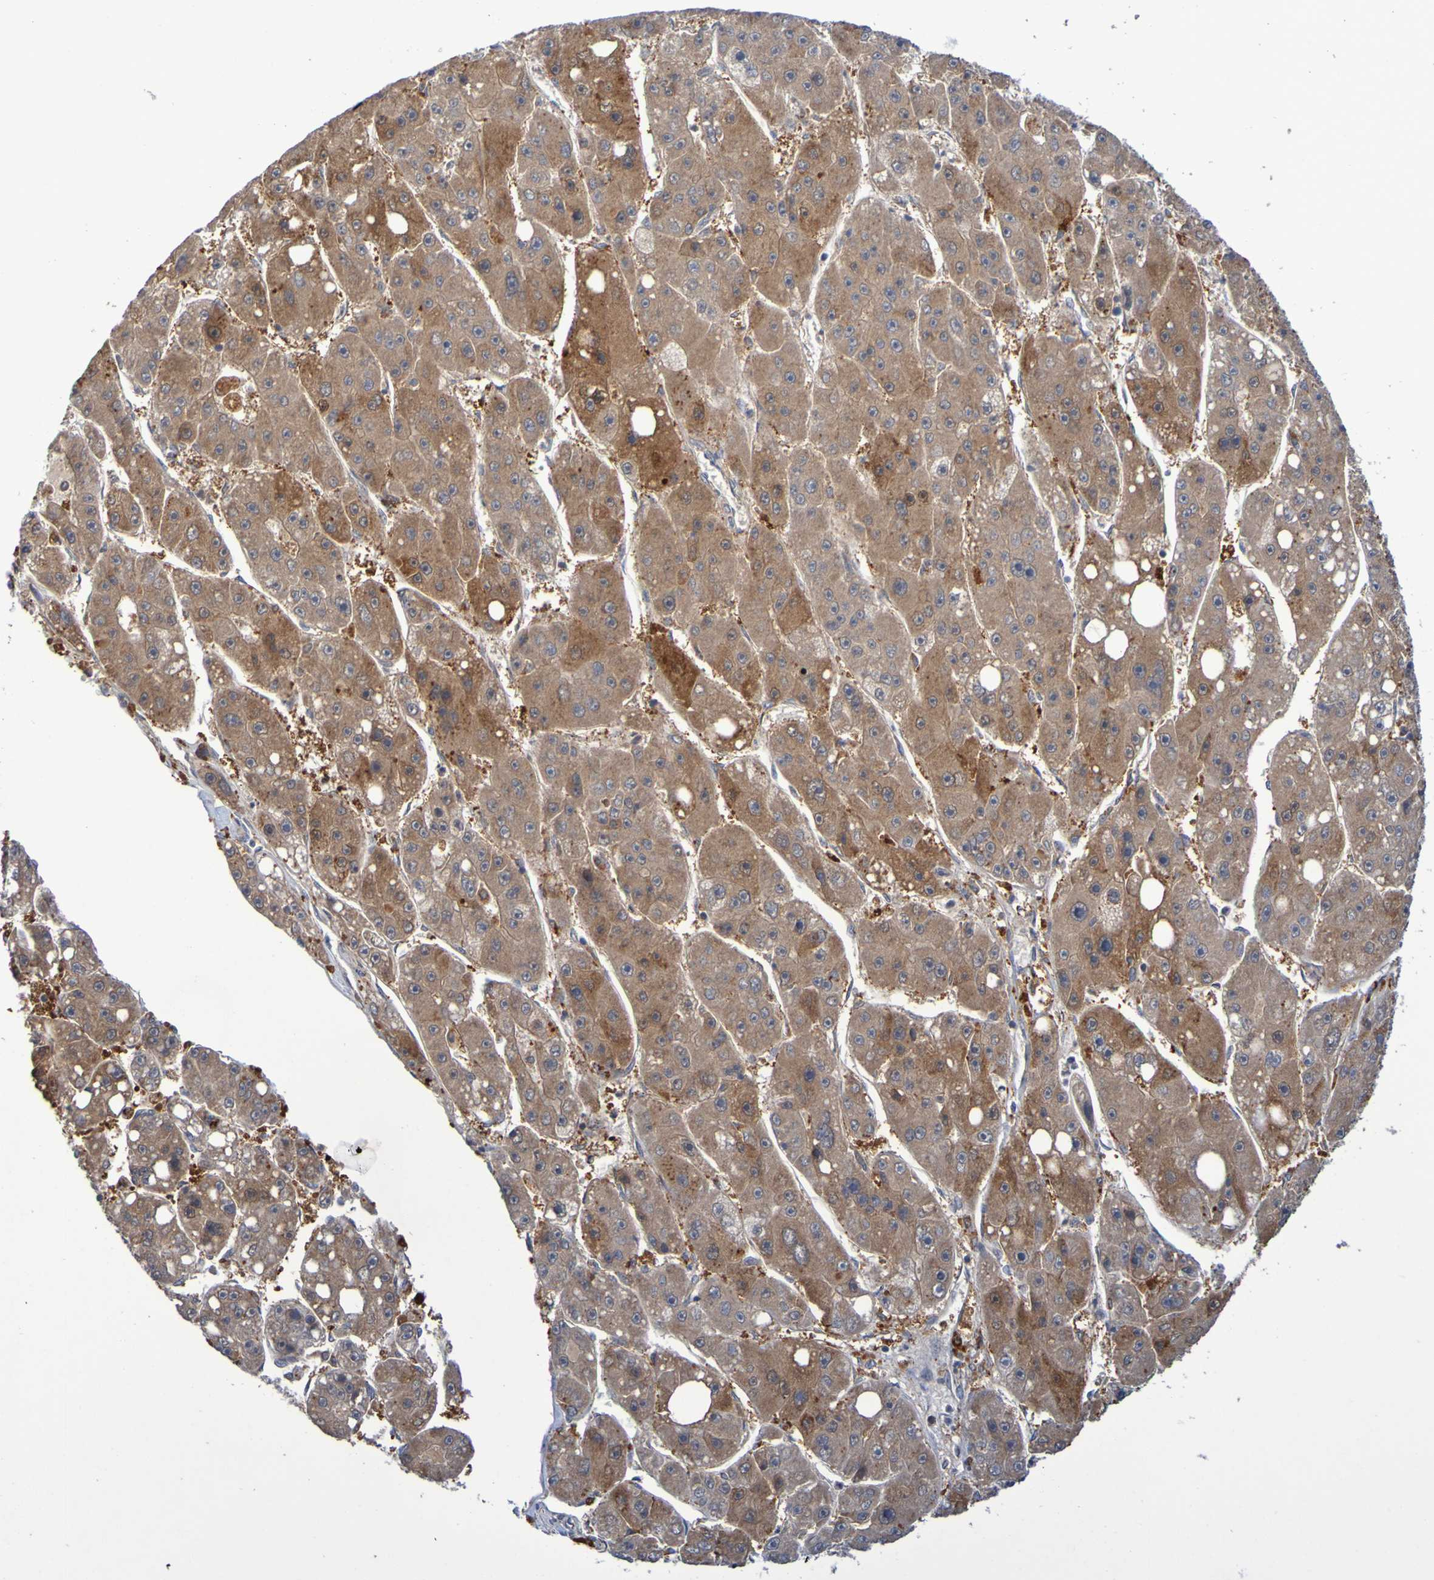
{"staining": {"intensity": "moderate", "quantity": ">75%", "location": "cytoplasmic/membranous"}, "tissue": "liver cancer", "cell_type": "Tumor cells", "image_type": "cancer", "snomed": [{"axis": "morphology", "description": "Carcinoma, Hepatocellular, NOS"}, {"axis": "topography", "description": "Liver"}], "caption": "About >75% of tumor cells in liver cancer (hepatocellular carcinoma) demonstrate moderate cytoplasmic/membranous protein positivity as visualized by brown immunohistochemical staining.", "gene": "FBP2", "patient": {"sex": "female", "age": 61}}